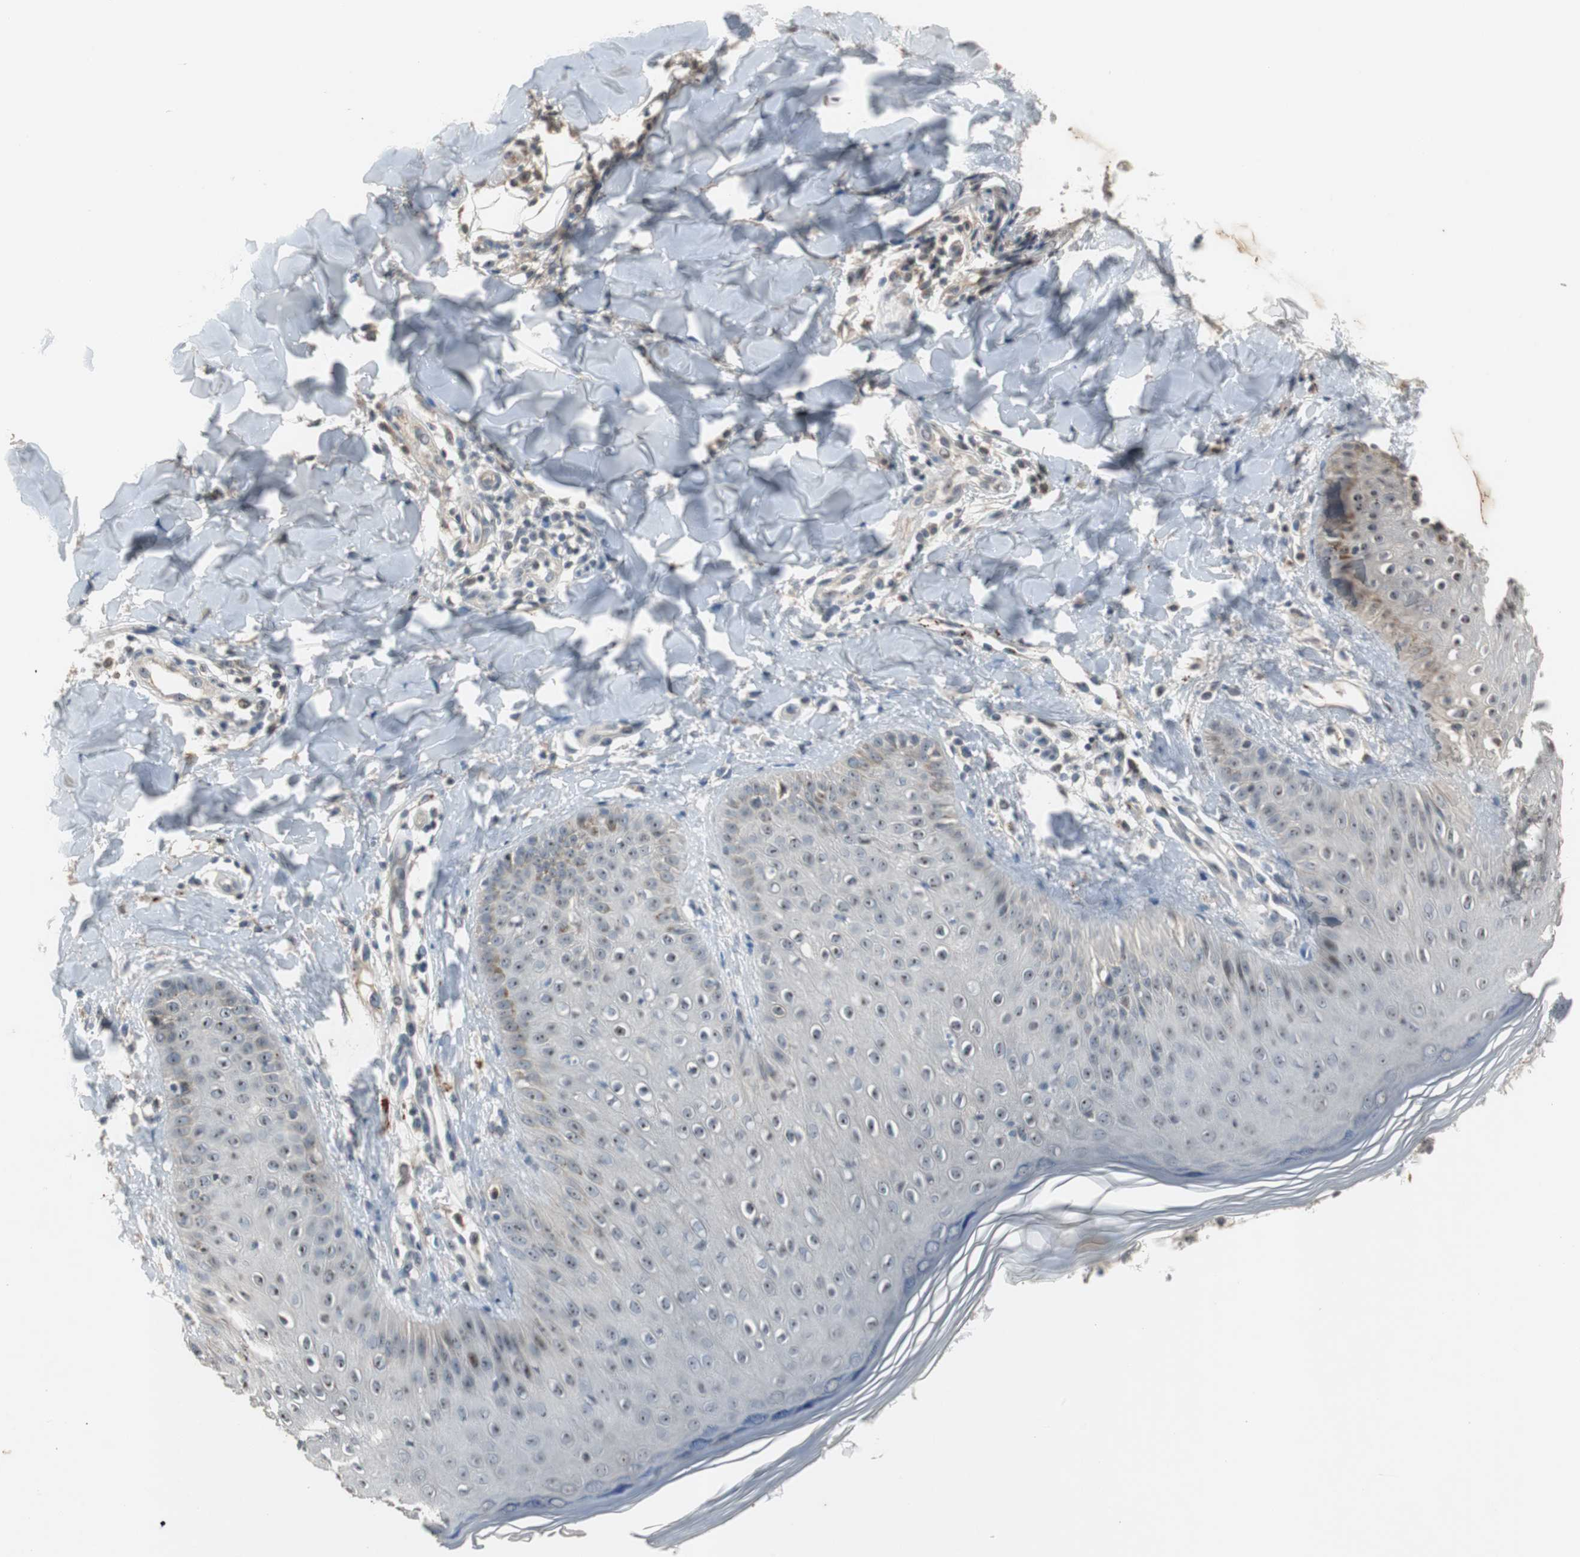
{"staining": {"intensity": "moderate", "quantity": "25%-75%", "location": "nuclear"}, "tissue": "skin", "cell_type": "Epidermal cells", "image_type": "normal", "snomed": [{"axis": "morphology", "description": "Normal tissue, NOS"}, {"axis": "morphology", "description": "Inflammation, NOS"}, {"axis": "topography", "description": "Soft tissue"}, {"axis": "topography", "description": "Anal"}], "caption": "Protein staining of unremarkable skin displays moderate nuclear expression in approximately 25%-75% of epidermal cells. (IHC, brightfield microscopy, high magnification).", "gene": "PCYT1B", "patient": {"sex": "female", "age": 15}}